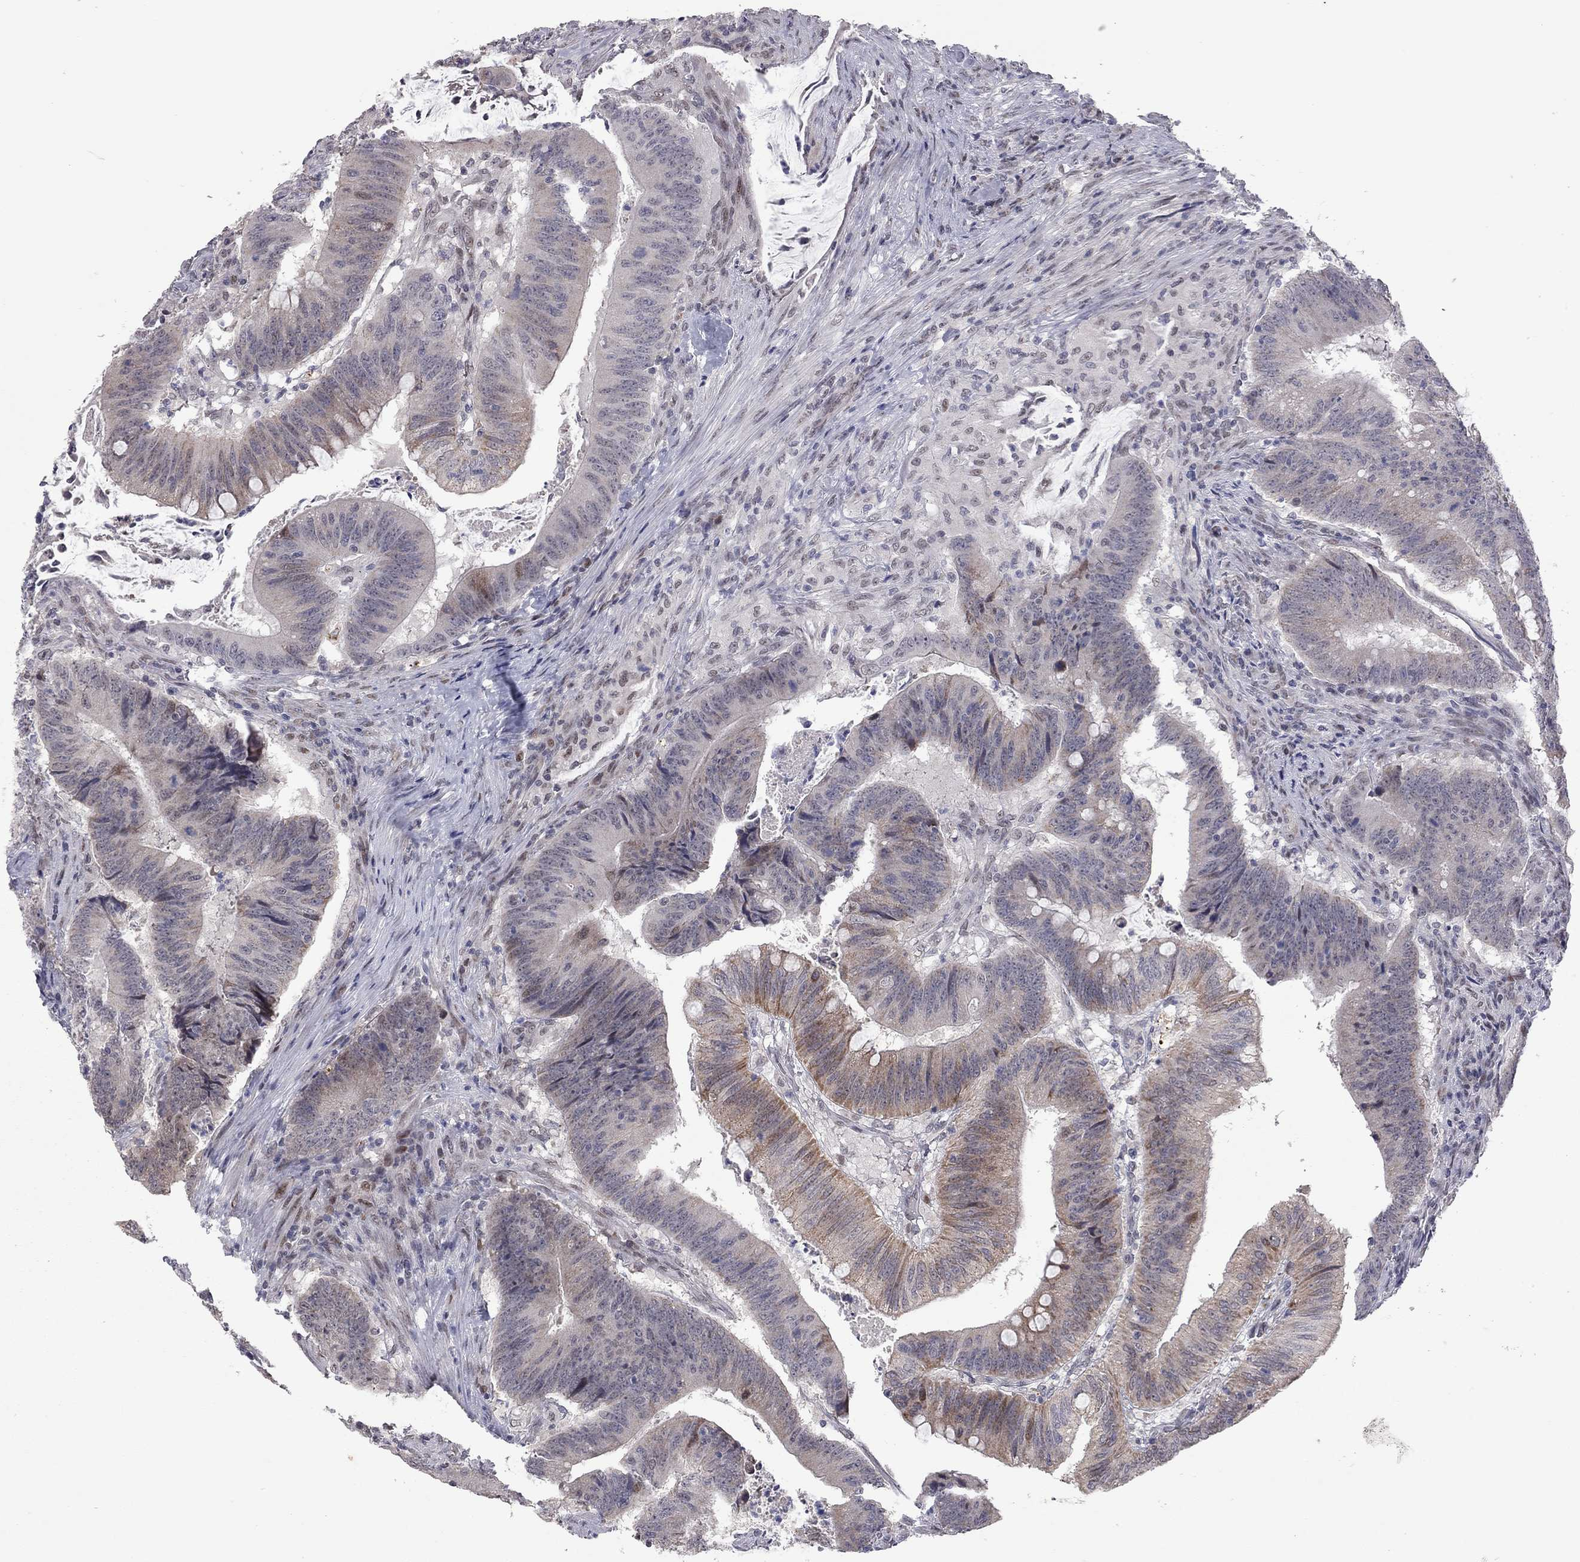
{"staining": {"intensity": "moderate", "quantity": "<25%", "location": "cytoplasmic/membranous"}, "tissue": "colorectal cancer", "cell_type": "Tumor cells", "image_type": "cancer", "snomed": [{"axis": "morphology", "description": "Adenocarcinoma, NOS"}, {"axis": "topography", "description": "Colon"}], "caption": "Immunohistochemistry photomicrograph of adenocarcinoma (colorectal) stained for a protein (brown), which exhibits low levels of moderate cytoplasmic/membranous expression in approximately <25% of tumor cells.", "gene": "MC3R", "patient": {"sex": "female", "age": 87}}